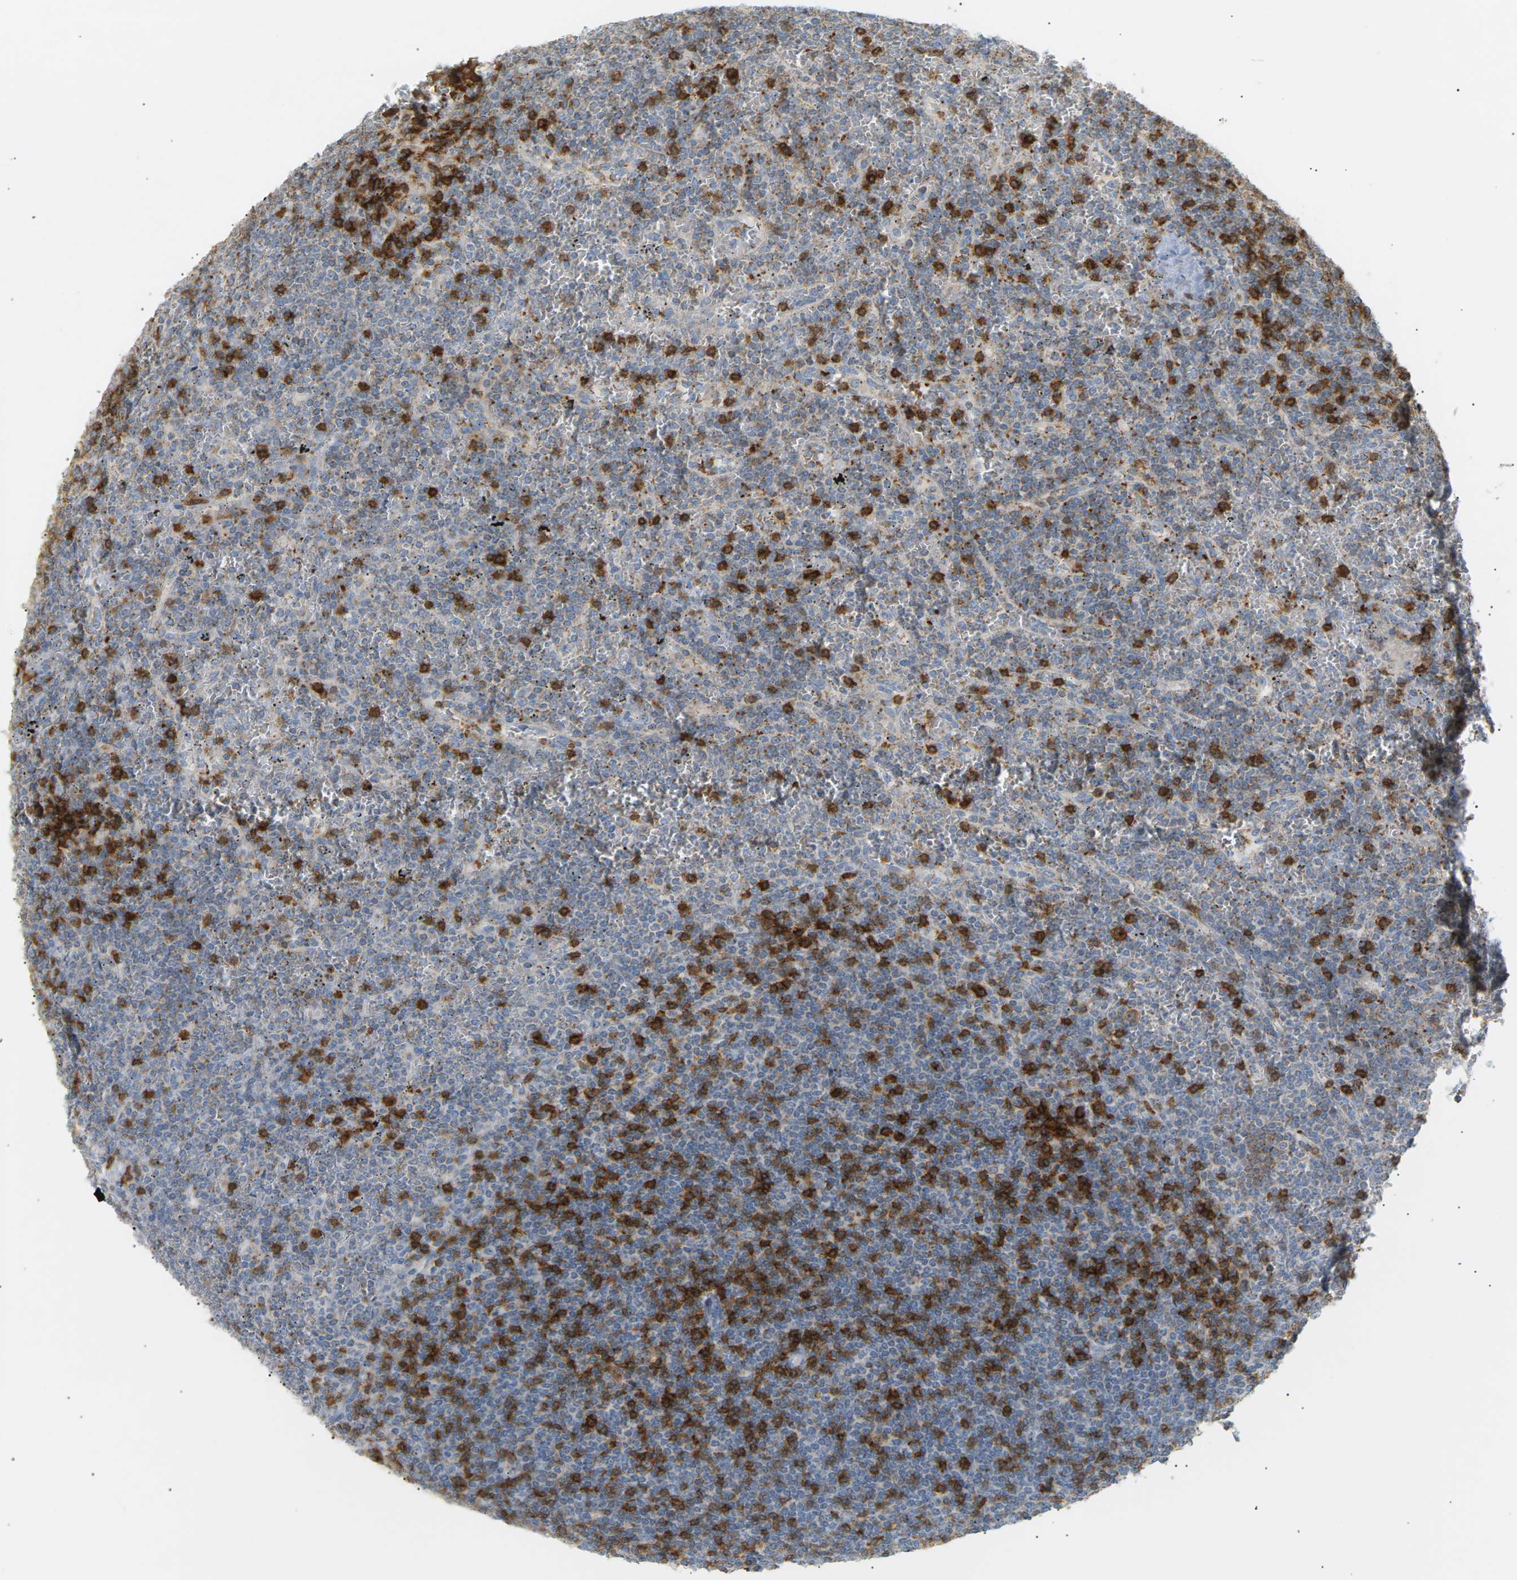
{"staining": {"intensity": "negative", "quantity": "none", "location": "none"}, "tissue": "lymphoma", "cell_type": "Tumor cells", "image_type": "cancer", "snomed": [{"axis": "morphology", "description": "Malignant lymphoma, non-Hodgkin's type, Low grade"}, {"axis": "topography", "description": "Spleen"}], "caption": "This is a image of IHC staining of malignant lymphoma, non-Hodgkin's type (low-grade), which shows no staining in tumor cells.", "gene": "LIME1", "patient": {"sex": "female", "age": 19}}